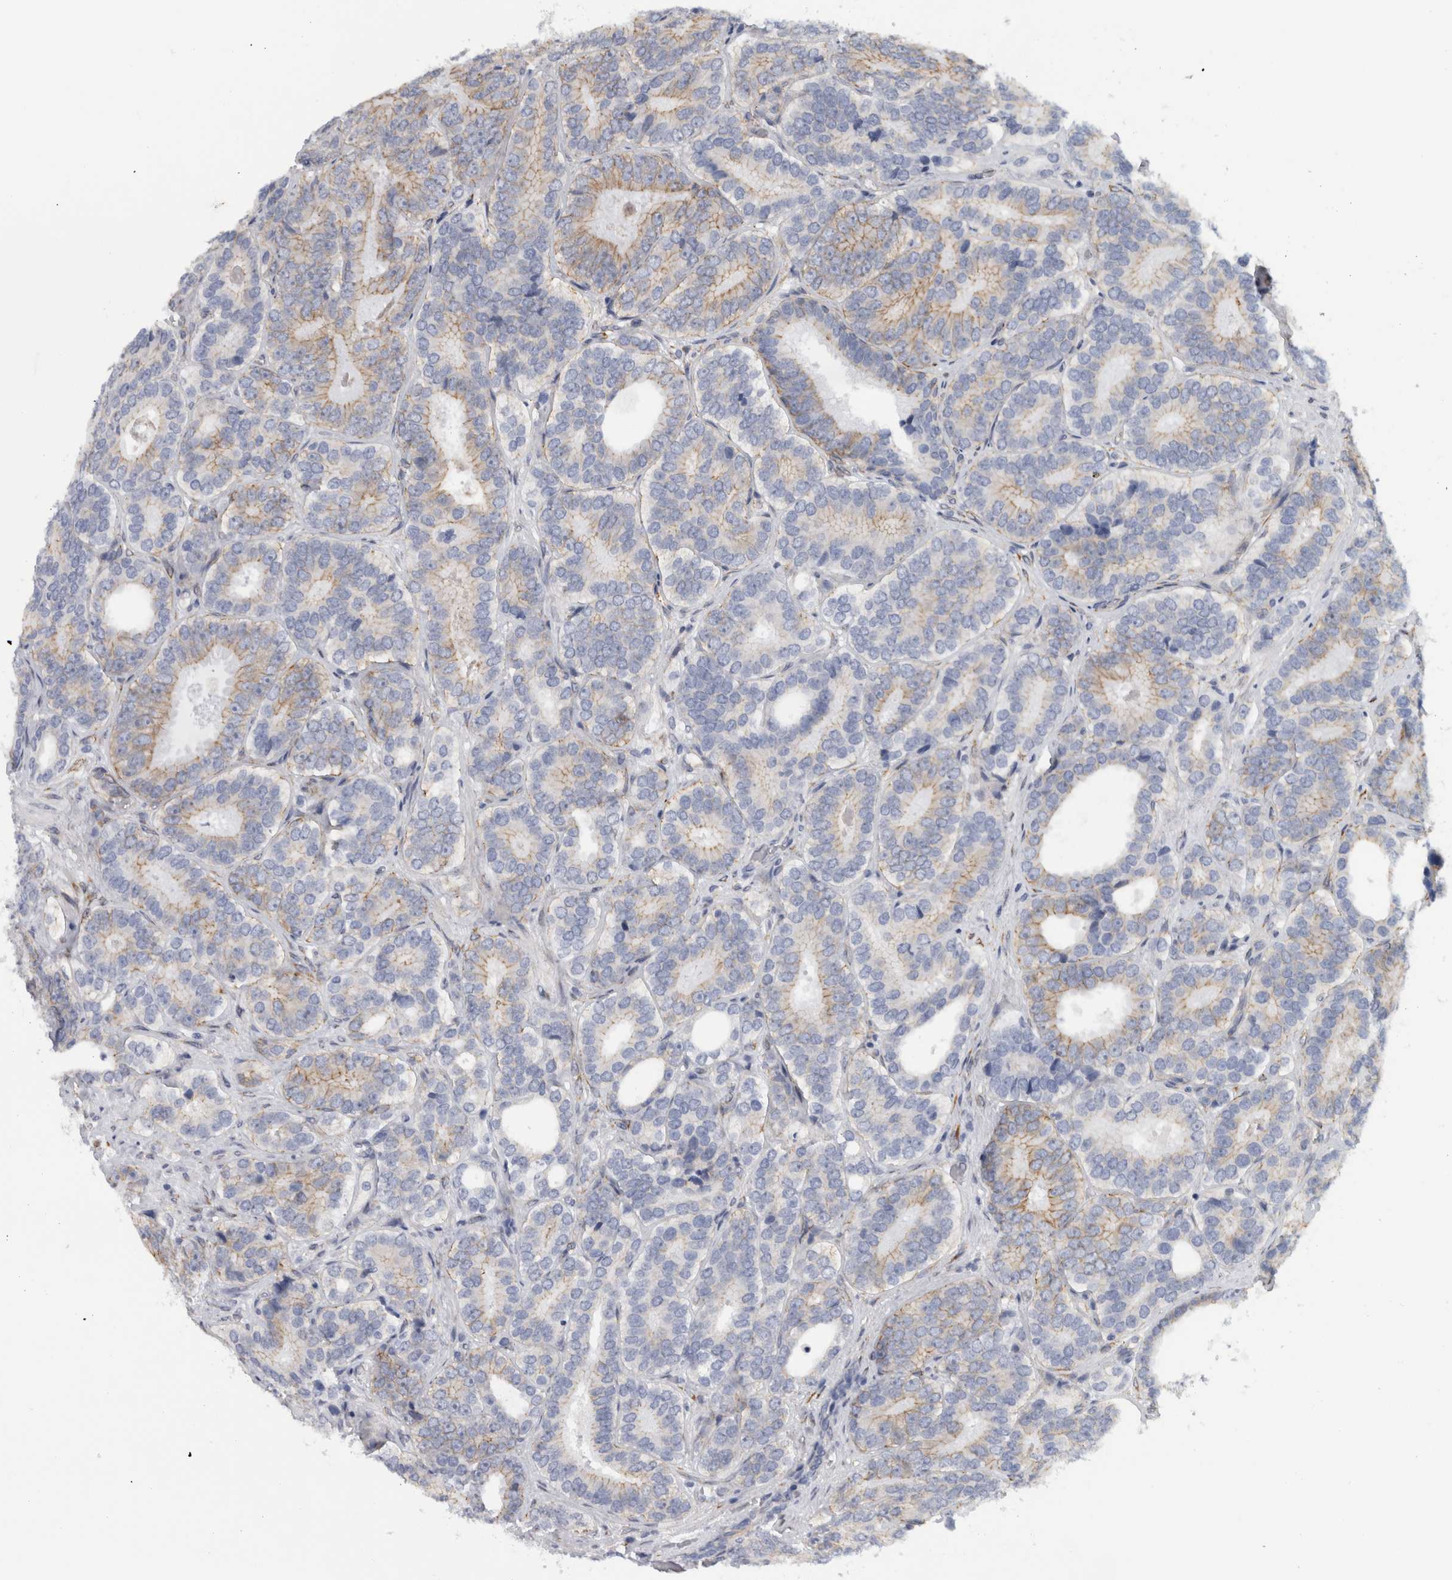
{"staining": {"intensity": "weak", "quantity": "25%-75%", "location": "cytoplasmic/membranous"}, "tissue": "prostate cancer", "cell_type": "Tumor cells", "image_type": "cancer", "snomed": [{"axis": "morphology", "description": "Adenocarcinoma, High grade"}, {"axis": "topography", "description": "Prostate"}], "caption": "This photomicrograph shows immunohistochemistry (IHC) staining of prostate cancer (high-grade adenocarcinoma), with low weak cytoplasmic/membranous positivity in approximately 25%-75% of tumor cells.", "gene": "B3GNT3", "patient": {"sex": "male", "age": 56}}